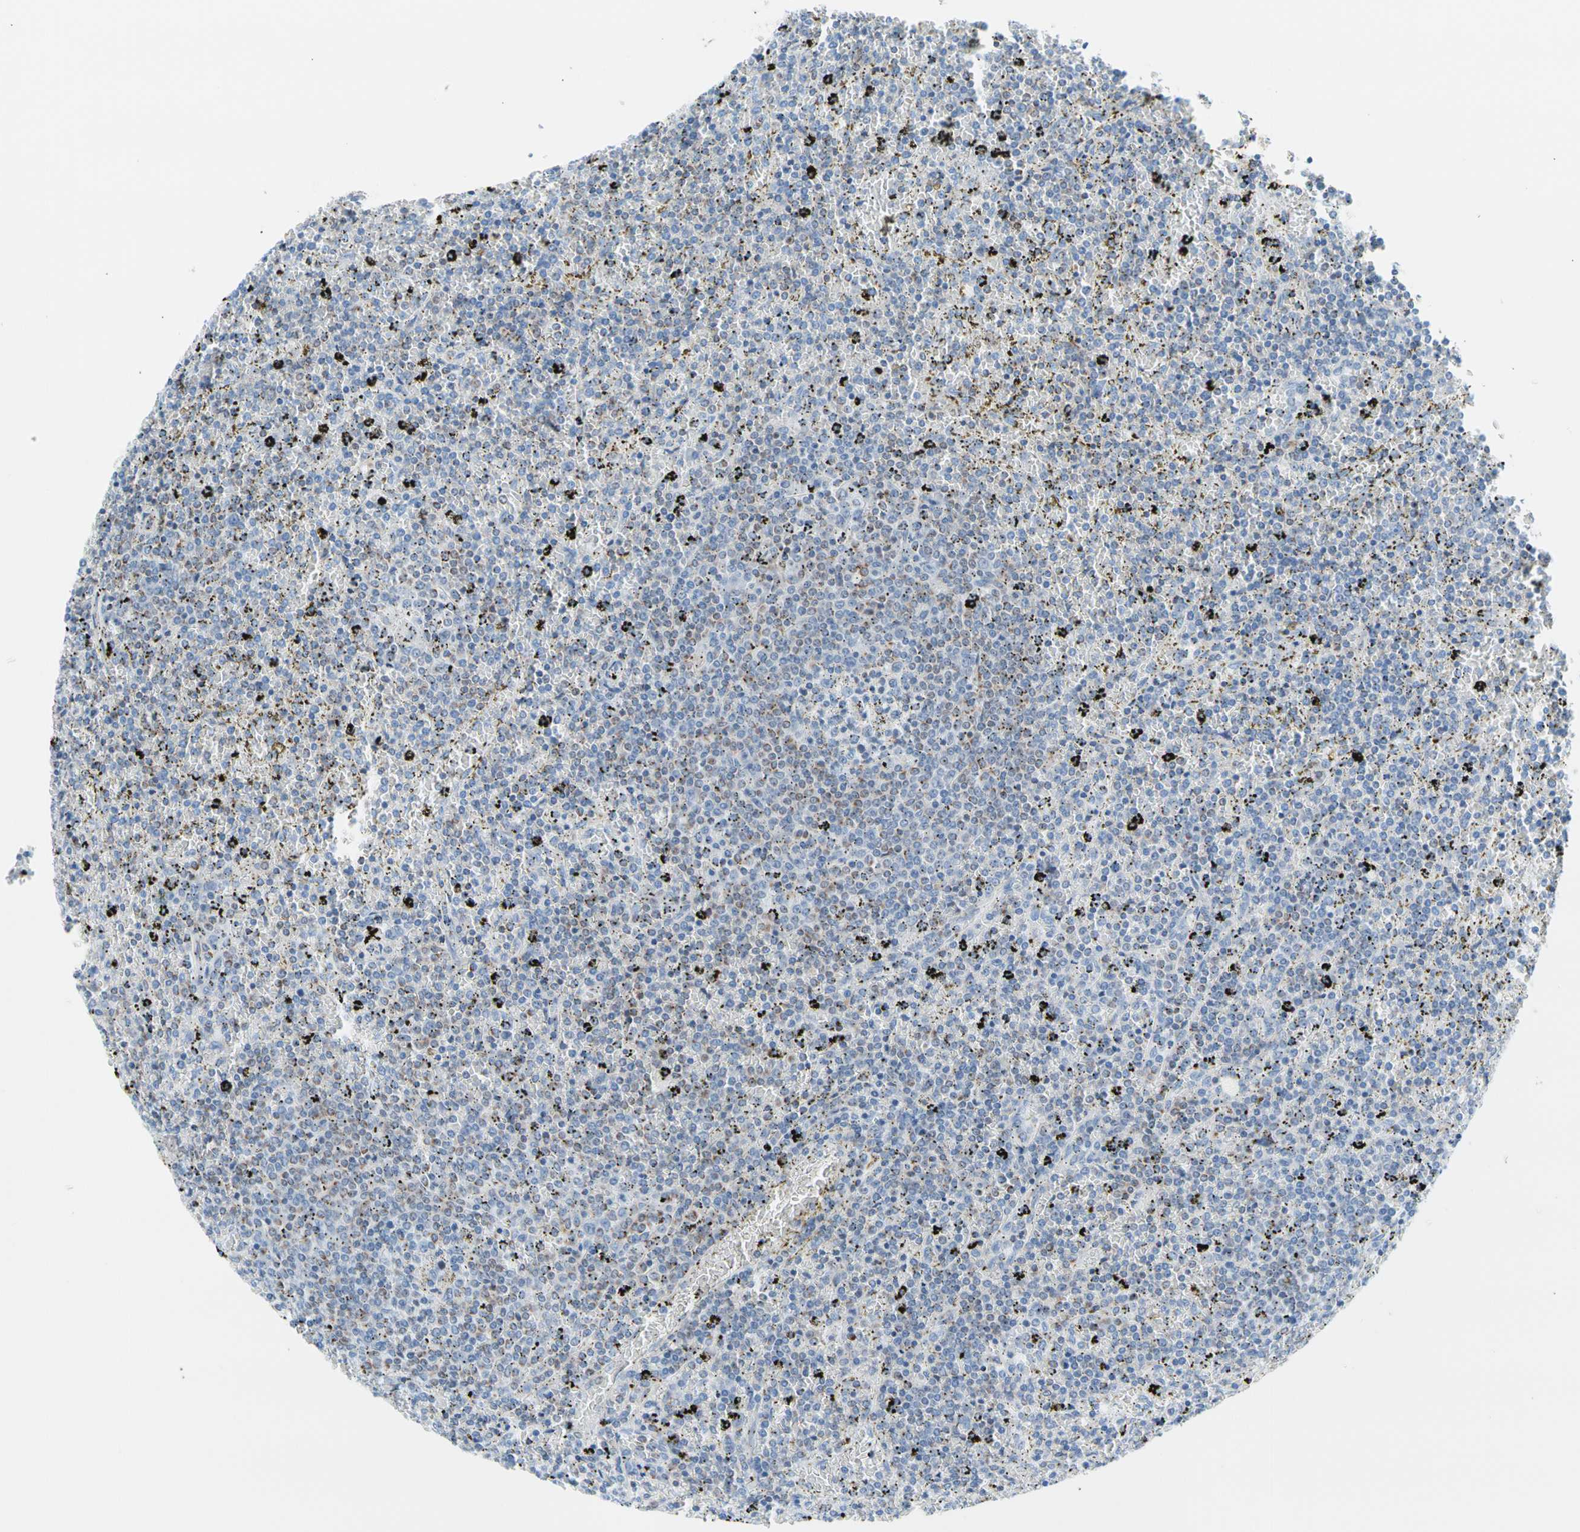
{"staining": {"intensity": "weak", "quantity": "<25%", "location": "cytoplasmic/membranous"}, "tissue": "lymphoma", "cell_type": "Tumor cells", "image_type": "cancer", "snomed": [{"axis": "morphology", "description": "Malignant lymphoma, non-Hodgkin's type, Low grade"}, {"axis": "topography", "description": "Spleen"}], "caption": "Malignant lymphoma, non-Hodgkin's type (low-grade) was stained to show a protein in brown. There is no significant positivity in tumor cells. (Brightfield microscopy of DAB immunohistochemistry (IHC) at high magnification).", "gene": "HK1", "patient": {"sex": "female", "age": 77}}